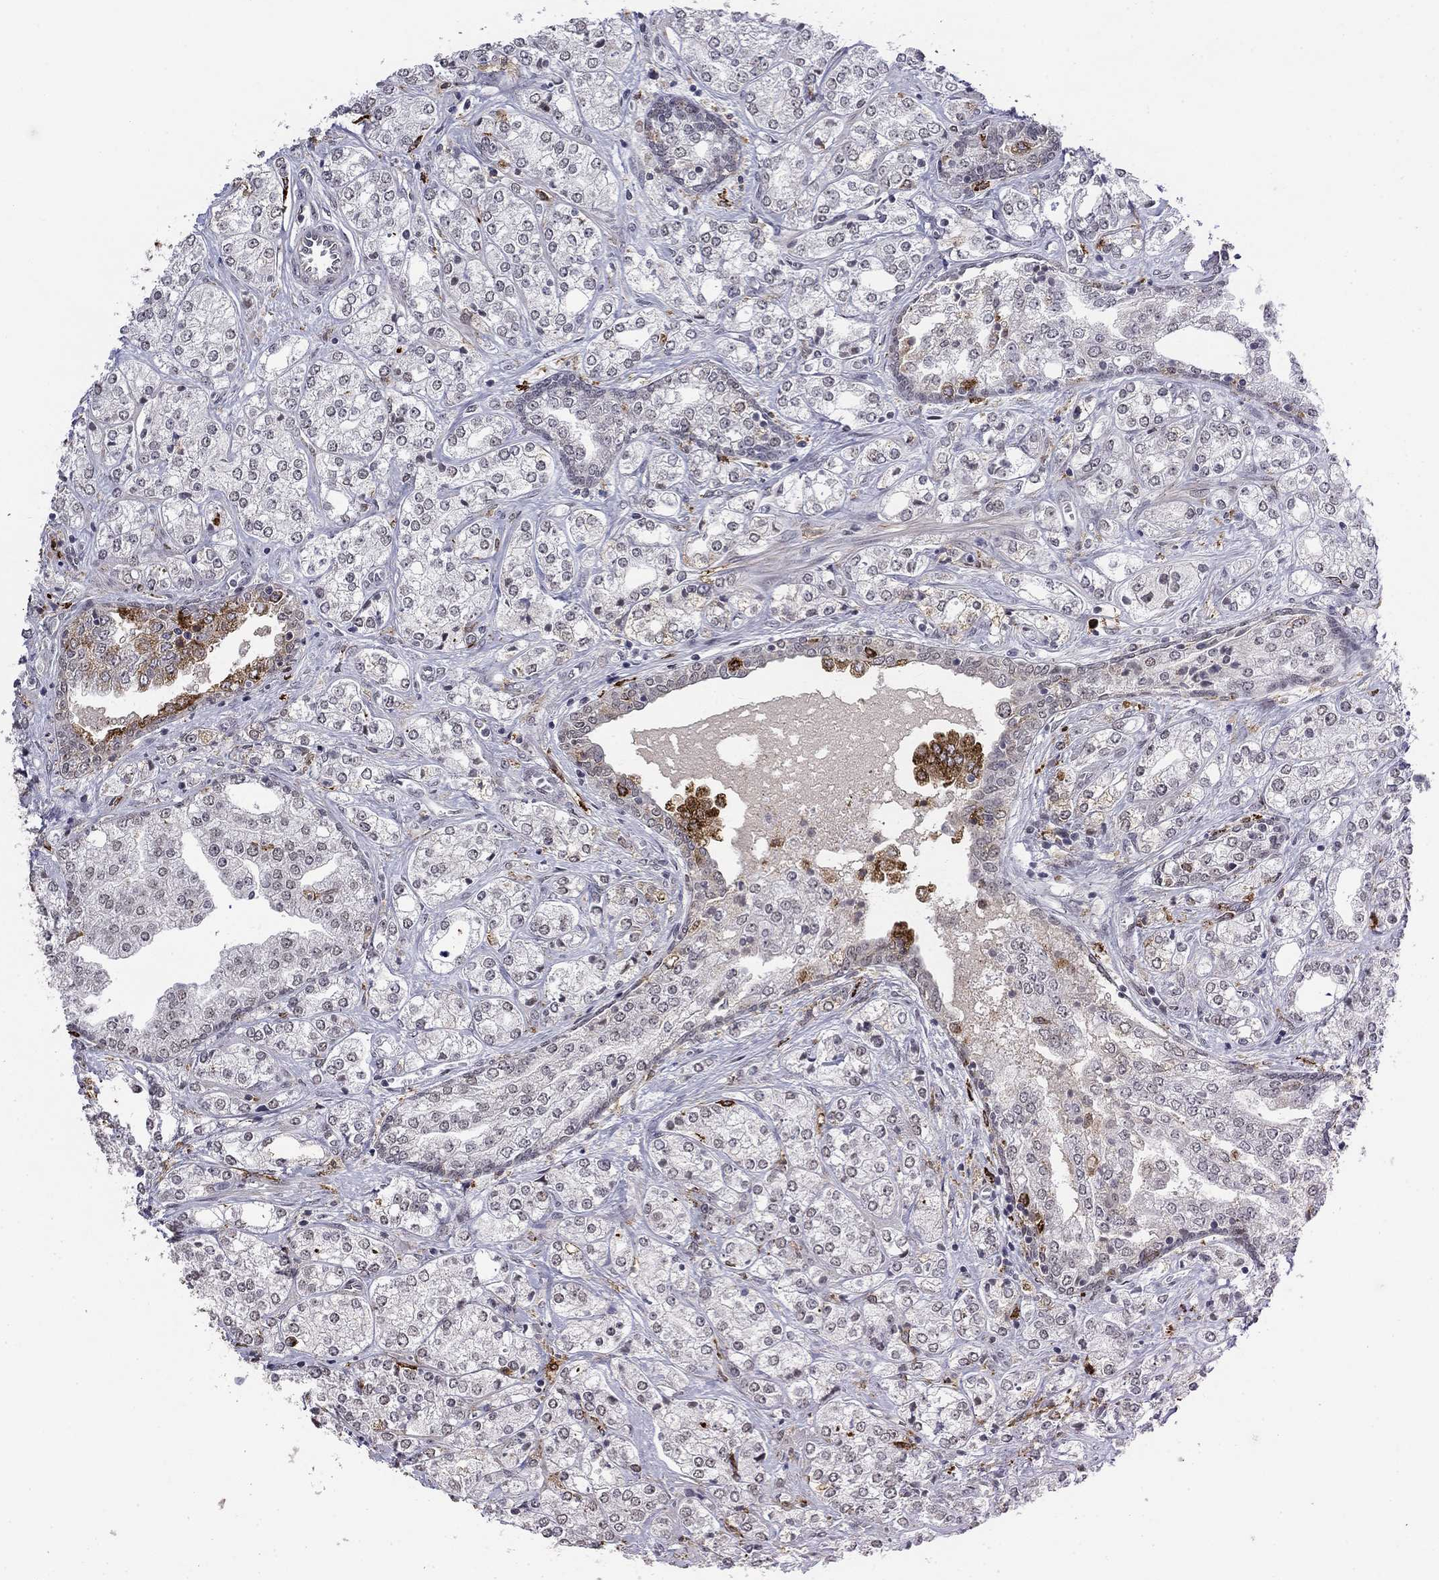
{"staining": {"intensity": "weak", "quantity": "25%-75%", "location": "nuclear"}, "tissue": "prostate cancer", "cell_type": "Tumor cells", "image_type": "cancer", "snomed": [{"axis": "morphology", "description": "Adenocarcinoma, NOS"}, {"axis": "topography", "description": "Prostate and seminal vesicle, NOS"}, {"axis": "topography", "description": "Prostate"}], "caption": "Prostate cancer stained with DAB (3,3'-diaminobenzidine) immunohistochemistry displays low levels of weak nuclear positivity in approximately 25%-75% of tumor cells. The protein is shown in brown color, while the nuclei are stained blue.", "gene": "GRIA3", "patient": {"sex": "male", "age": 62}}